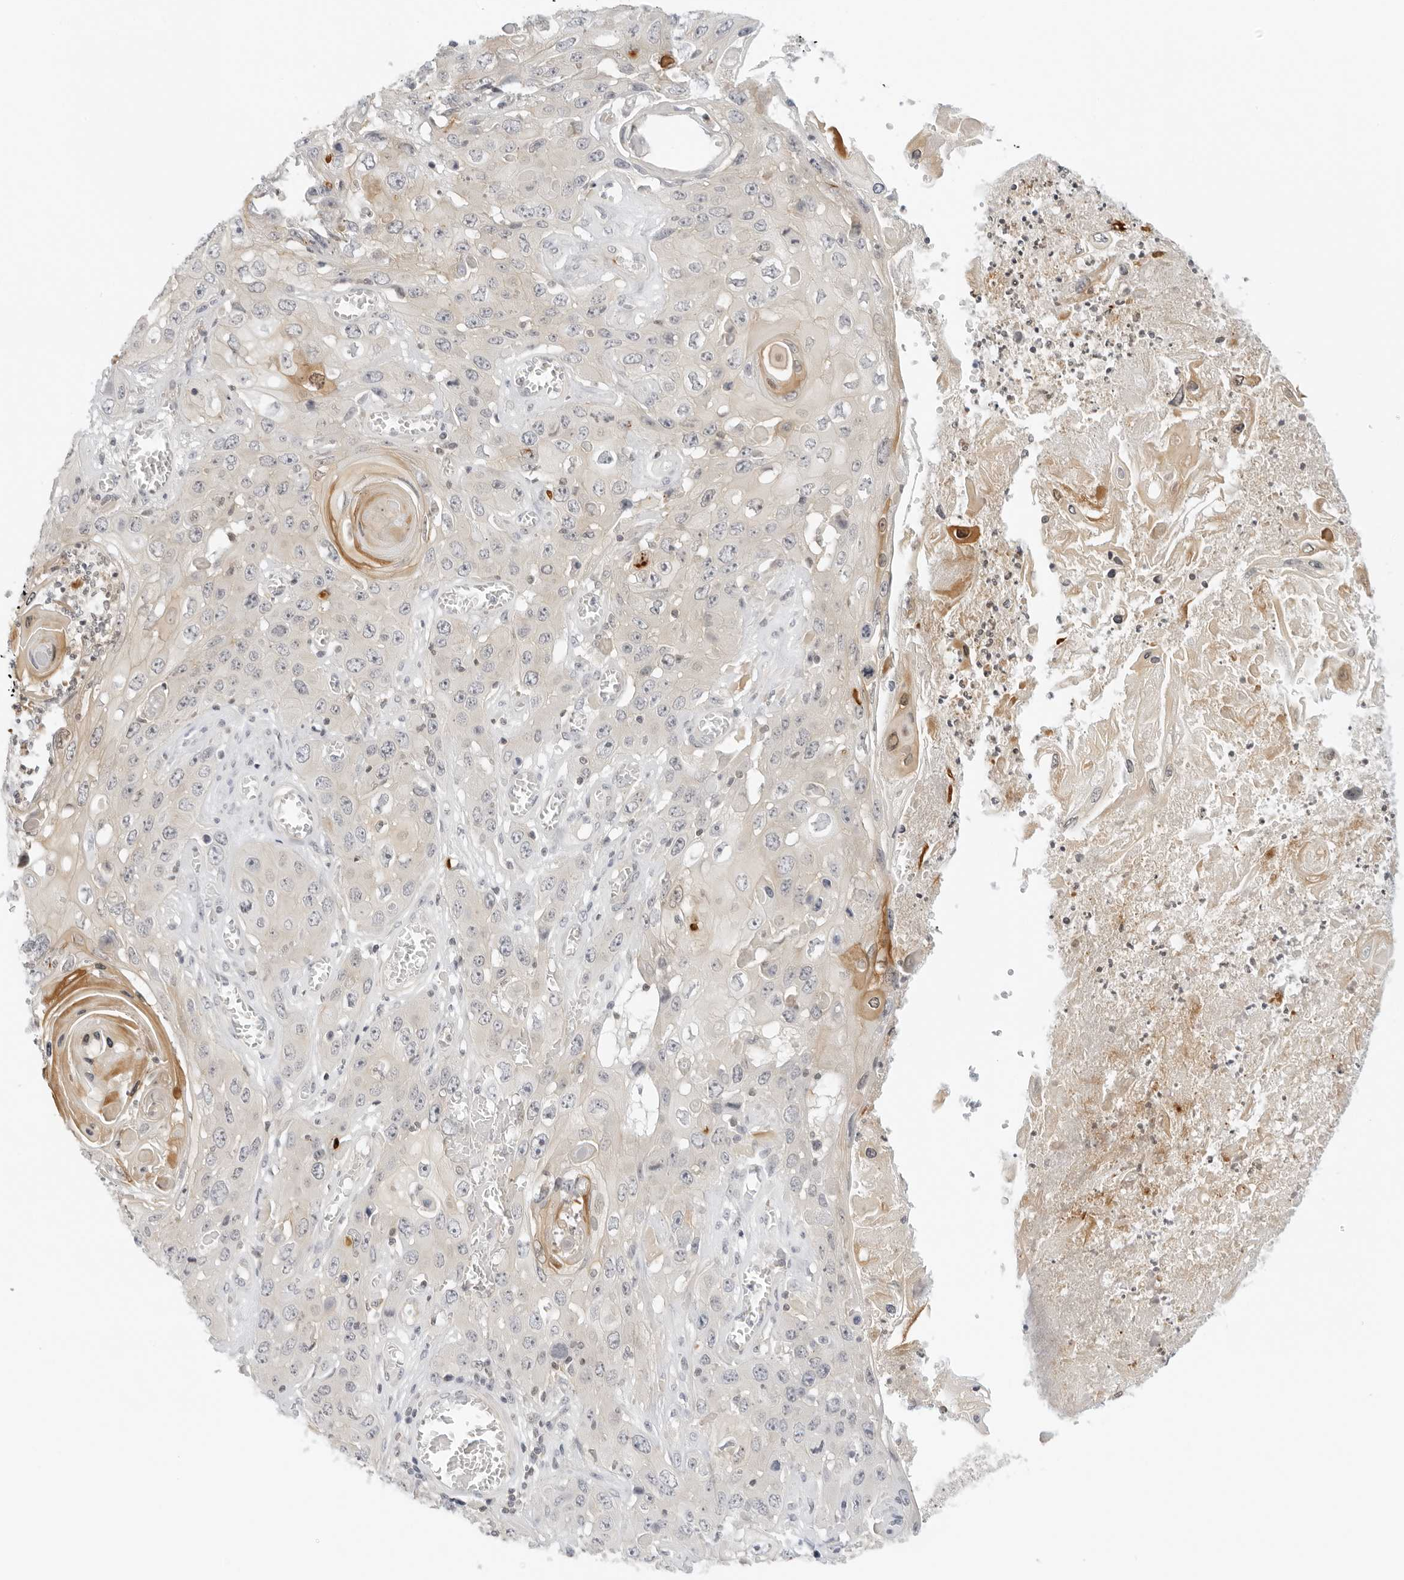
{"staining": {"intensity": "negative", "quantity": "none", "location": "none"}, "tissue": "skin cancer", "cell_type": "Tumor cells", "image_type": "cancer", "snomed": [{"axis": "morphology", "description": "Squamous cell carcinoma, NOS"}, {"axis": "topography", "description": "Skin"}], "caption": "Tumor cells show no significant protein staining in squamous cell carcinoma (skin).", "gene": "OSCP1", "patient": {"sex": "male", "age": 55}}